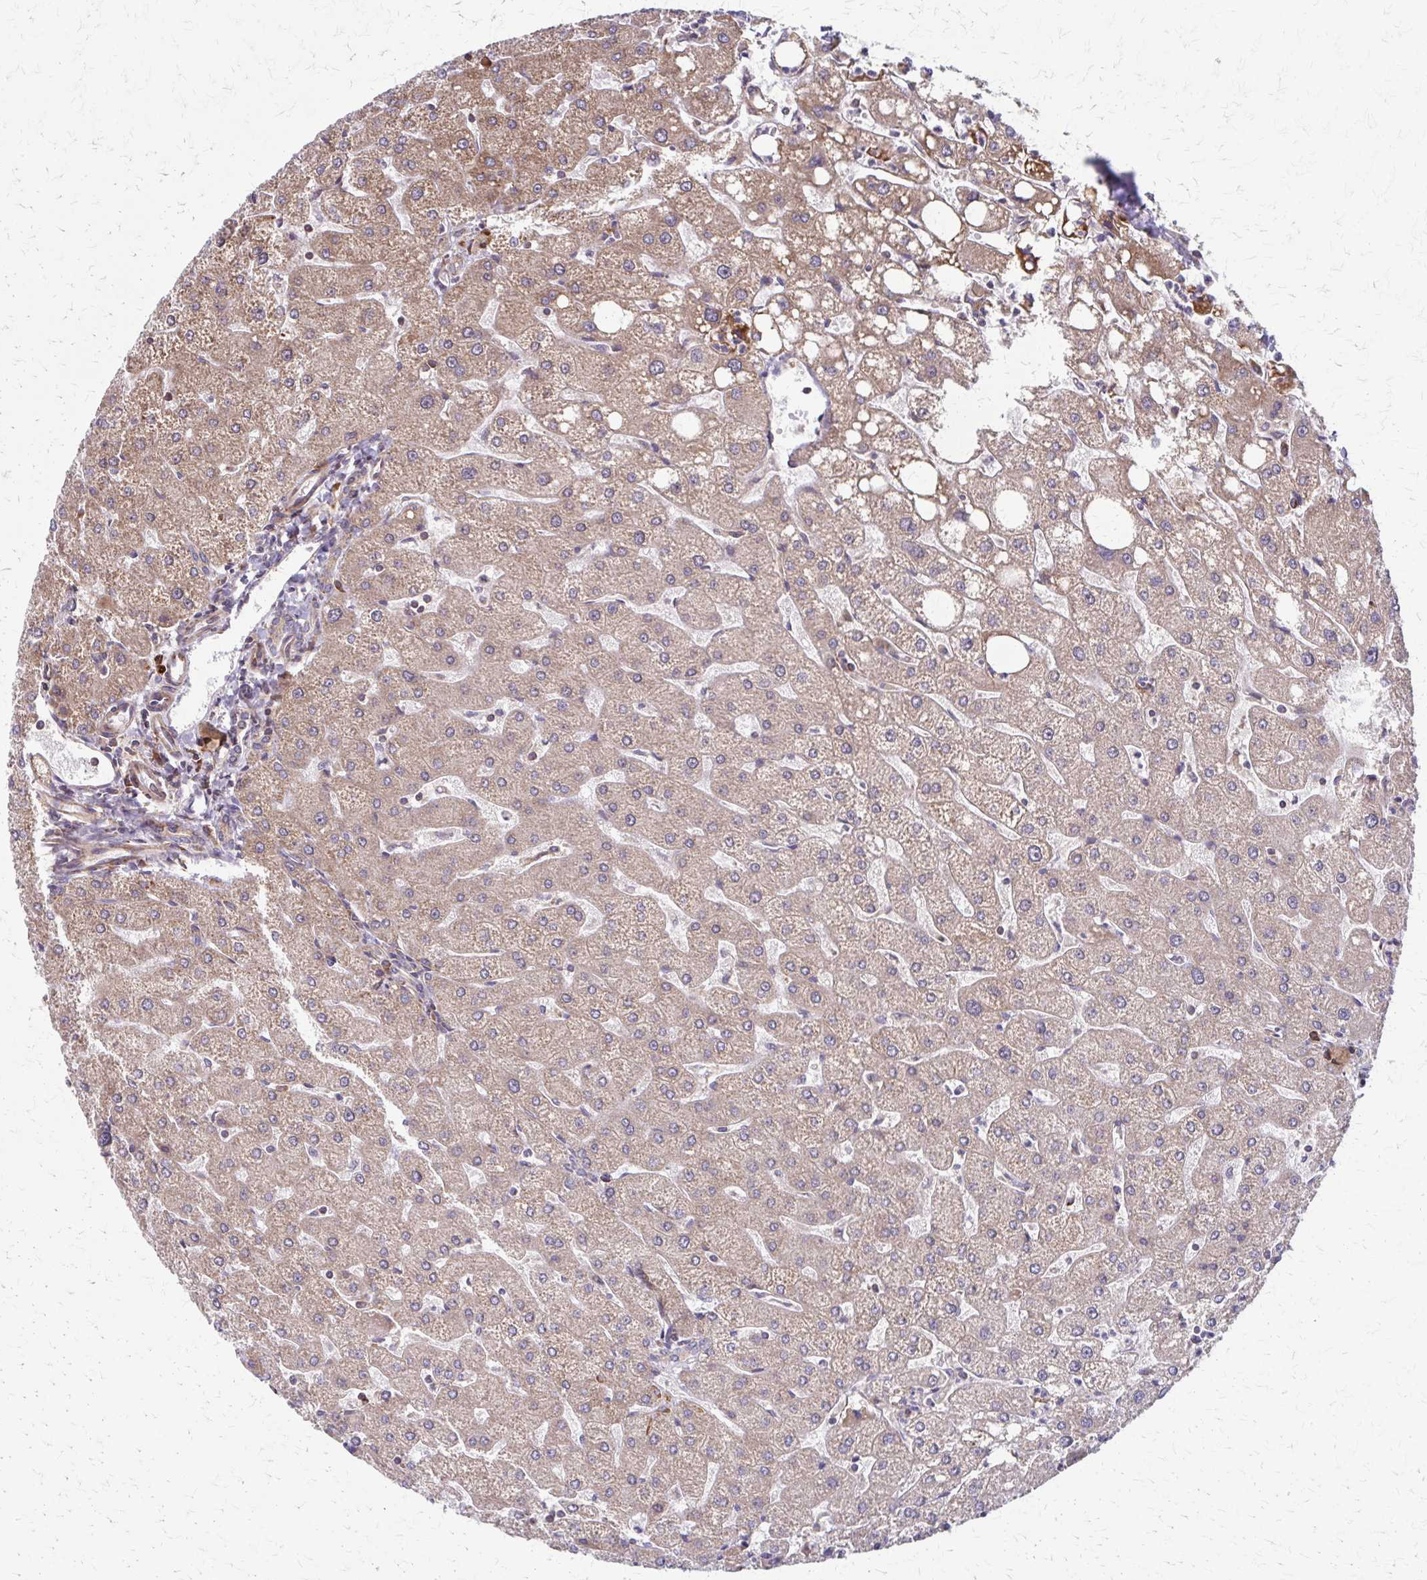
{"staining": {"intensity": "moderate", "quantity": ">75%", "location": "cytoplasmic/membranous"}, "tissue": "liver", "cell_type": "Cholangiocytes", "image_type": "normal", "snomed": [{"axis": "morphology", "description": "Normal tissue, NOS"}, {"axis": "topography", "description": "Liver"}], "caption": "Normal liver was stained to show a protein in brown. There is medium levels of moderate cytoplasmic/membranous staining in about >75% of cholangiocytes.", "gene": "EEF2", "patient": {"sex": "male", "age": 67}}